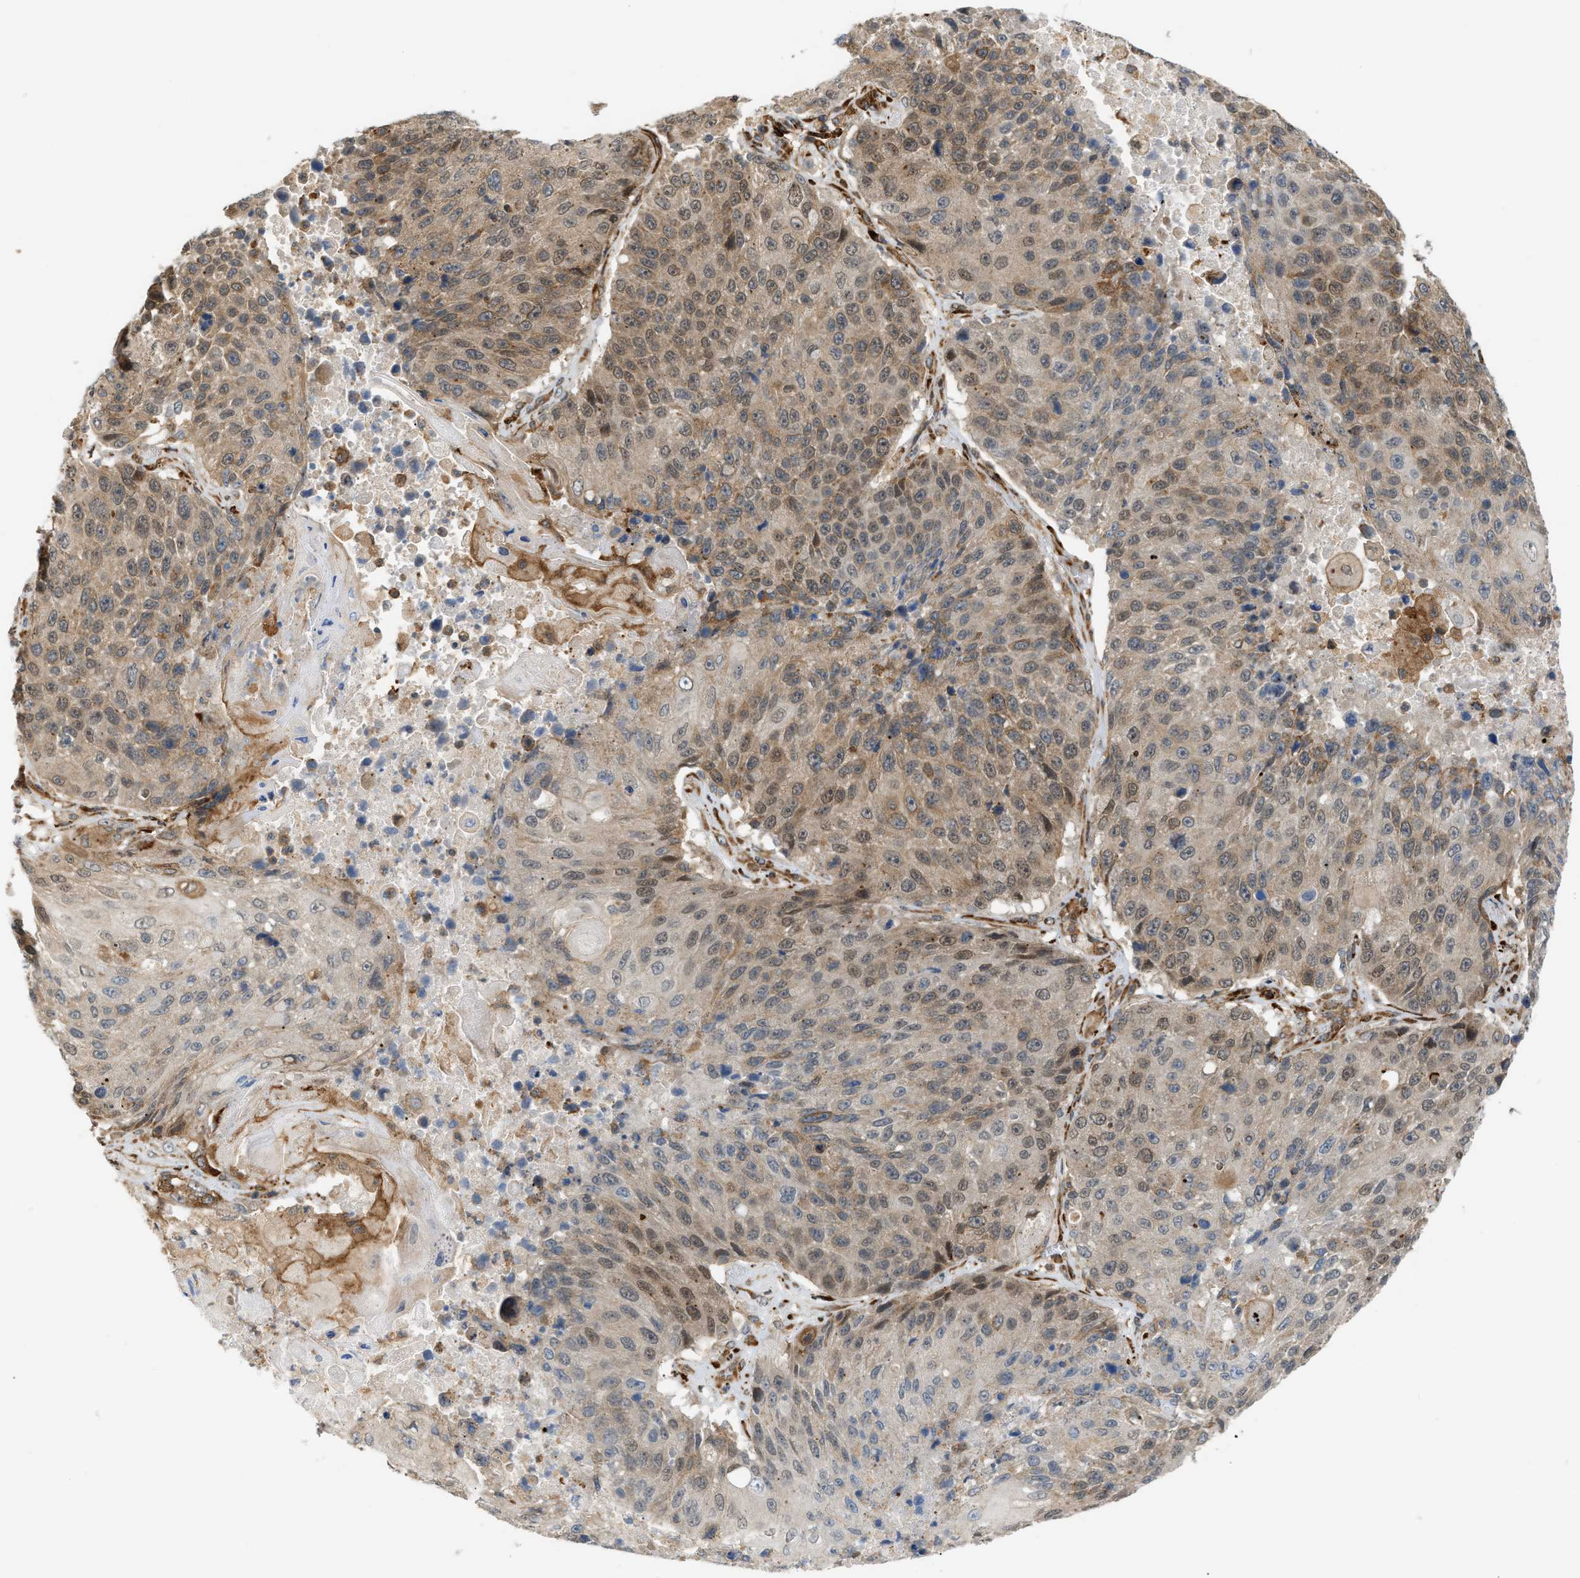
{"staining": {"intensity": "weak", "quantity": ">75%", "location": "cytoplasmic/membranous,nuclear"}, "tissue": "lung cancer", "cell_type": "Tumor cells", "image_type": "cancer", "snomed": [{"axis": "morphology", "description": "Squamous cell carcinoma, NOS"}, {"axis": "topography", "description": "Lung"}], "caption": "Immunohistochemistry (IHC) histopathology image of squamous cell carcinoma (lung) stained for a protein (brown), which displays low levels of weak cytoplasmic/membranous and nuclear staining in approximately >75% of tumor cells.", "gene": "PLCG2", "patient": {"sex": "male", "age": 61}}